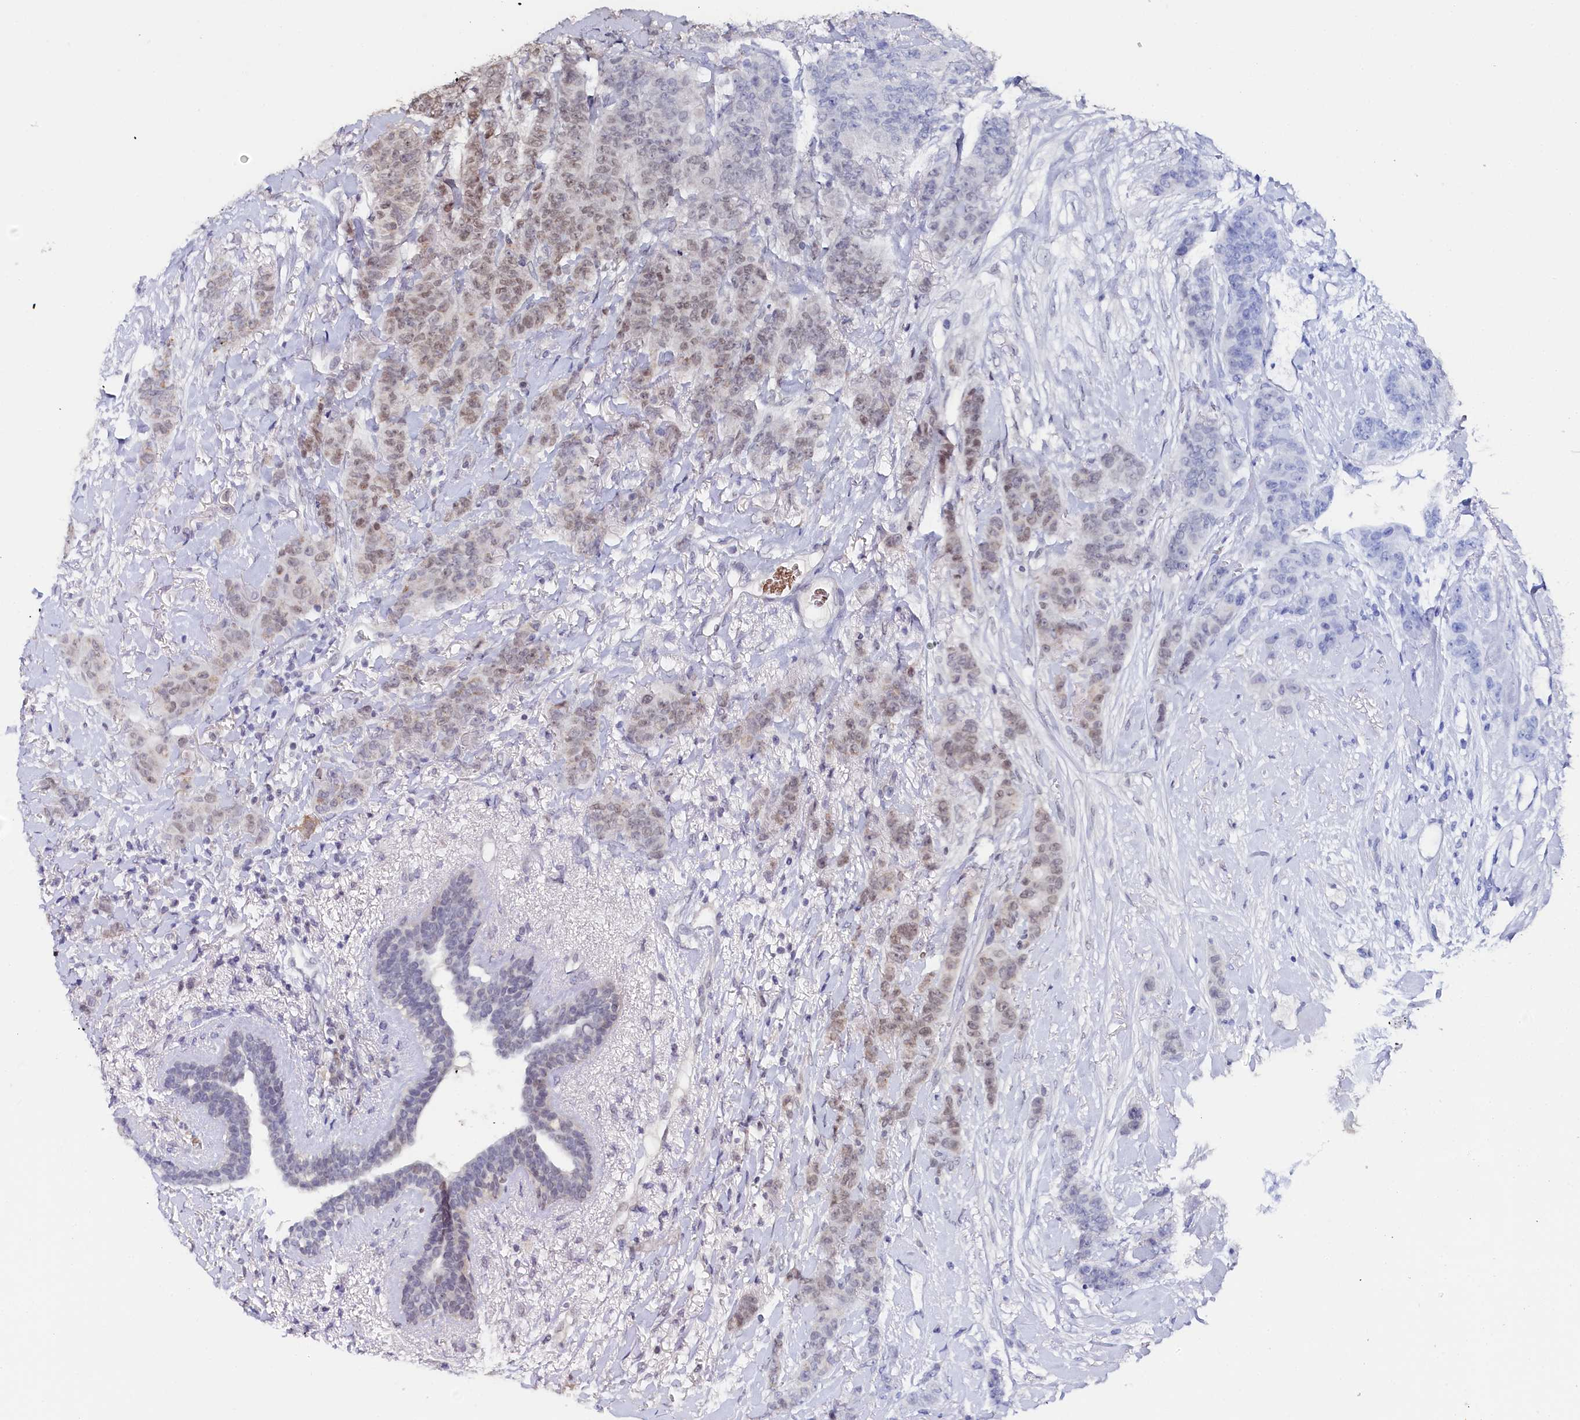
{"staining": {"intensity": "weak", "quantity": ">75%", "location": "nuclear"}, "tissue": "breast cancer", "cell_type": "Tumor cells", "image_type": "cancer", "snomed": [{"axis": "morphology", "description": "Duct carcinoma"}, {"axis": "topography", "description": "Breast"}], "caption": "Human breast cancer (intraductal carcinoma) stained for a protein (brown) shows weak nuclear positive staining in about >75% of tumor cells.", "gene": "TIGD4", "patient": {"sex": "female", "age": 40}}